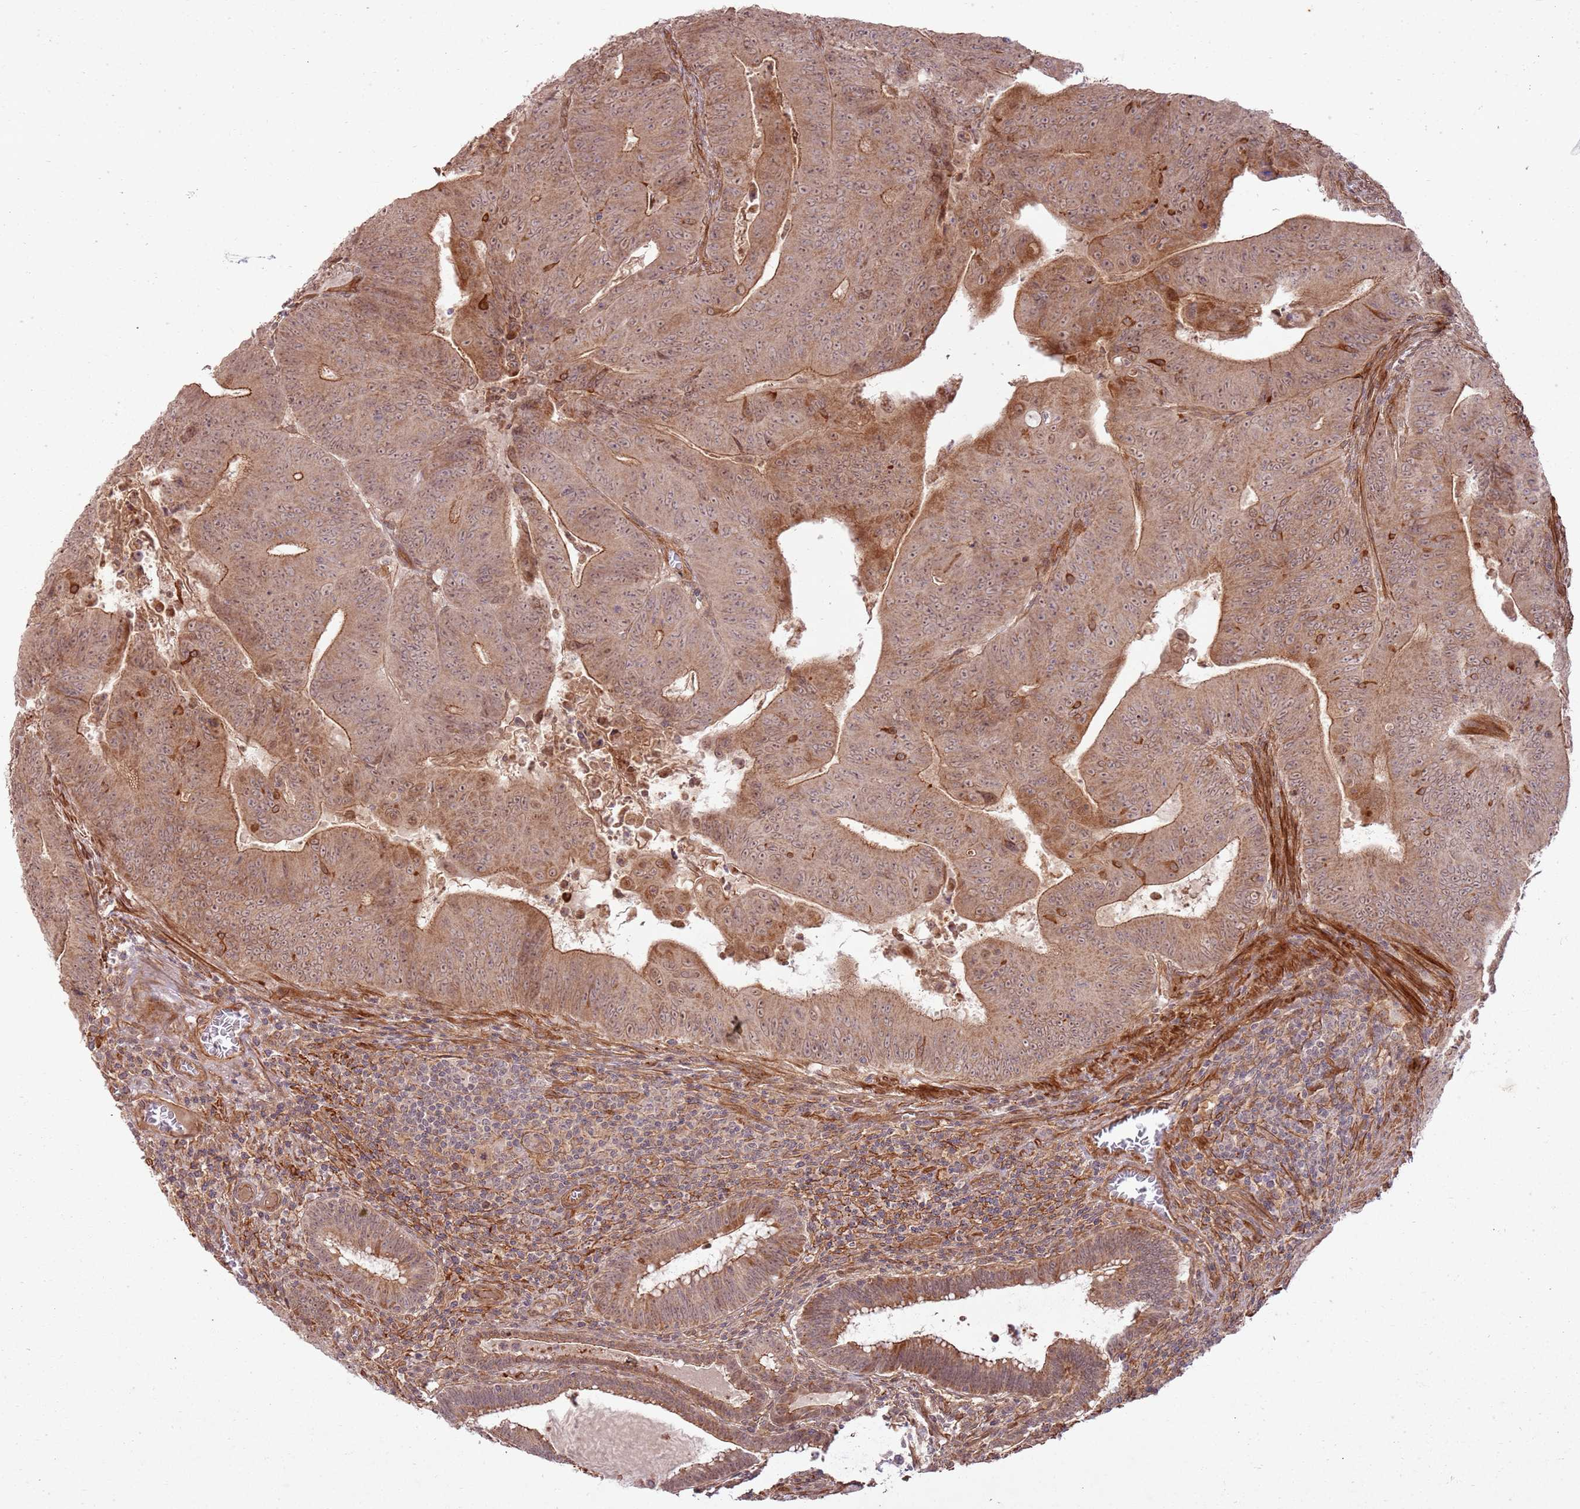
{"staining": {"intensity": "moderate", "quantity": "25%-75%", "location": "cytoplasmic/membranous,nuclear"}, "tissue": "colorectal cancer", "cell_type": "Tumor cells", "image_type": "cancer", "snomed": [{"axis": "morphology", "description": "Adenocarcinoma, NOS"}, {"axis": "topography", "description": "Rectum"}], "caption": "IHC staining of colorectal cancer, which exhibits medium levels of moderate cytoplasmic/membranous and nuclear staining in approximately 25%-75% of tumor cells indicating moderate cytoplasmic/membranous and nuclear protein expression. The staining was performed using DAB (brown) for protein detection and nuclei were counterstained in hematoxylin (blue).", "gene": "ZNF623", "patient": {"sex": "female", "age": 75}}